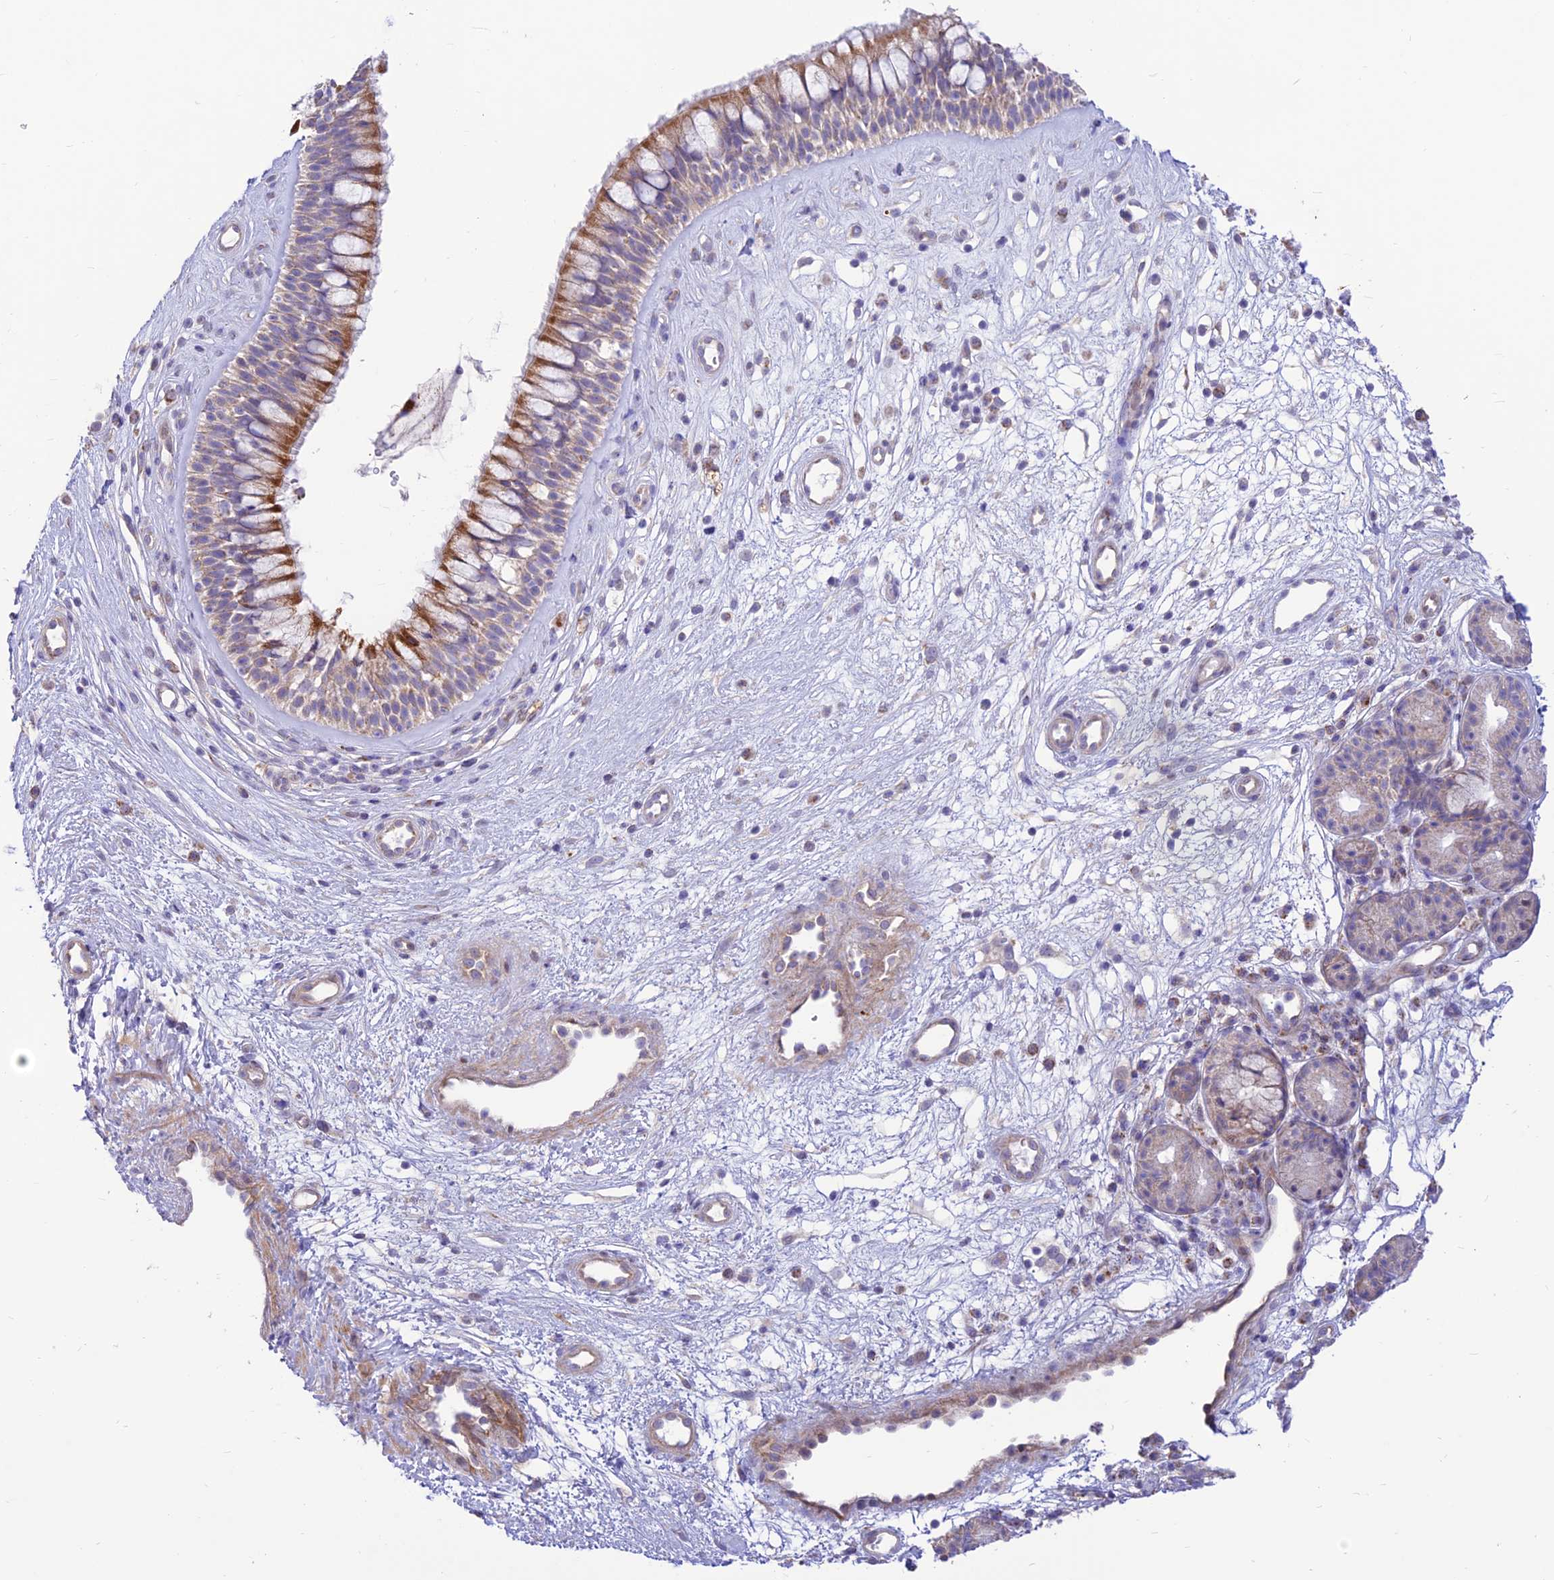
{"staining": {"intensity": "moderate", "quantity": "25%-75%", "location": "cytoplasmic/membranous"}, "tissue": "nasopharynx", "cell_type": "Respiratory epithelial cells", "image_type": "normal", "snomed": [{"axis": "morphology", "description": "Normal tissue, NOS"}, {"axis": "topography", "description": "Nasopharynx"}], "caption": "Protein staining shows moderate cytoplasmic/membranous positivity in about 25%-75% of respiratory epithelial cells in unremarkable nasopharynx.", "gene": "FAM186B", "patient": {"sex": "male", "age": 32}}